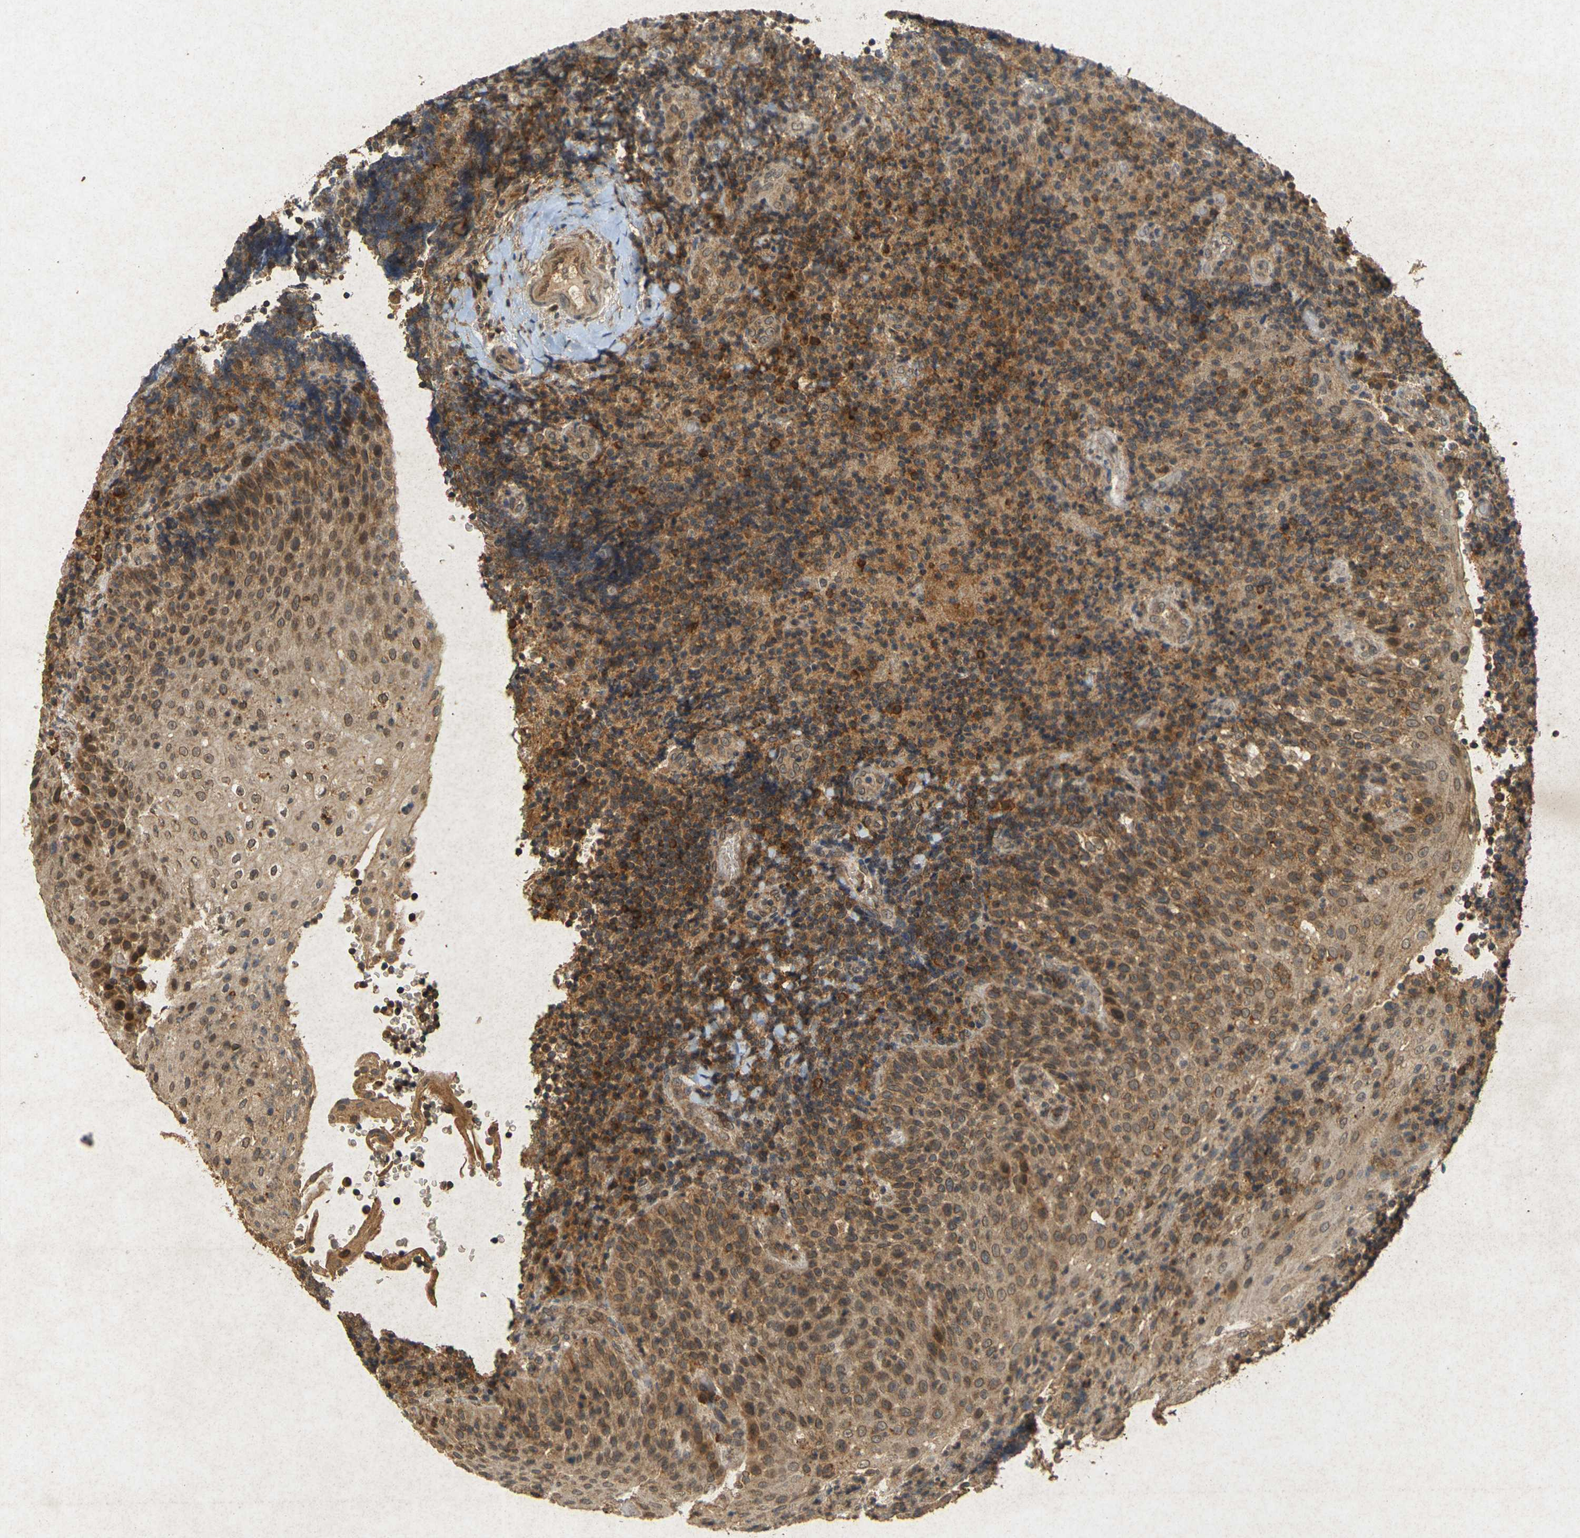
{"staining": {"intensity": "moderate", "quantity": ">75%", "location": "cytoplasmic/membranous"}, "tissue": "lymphoma", "cell_type": "Tumor cells", "image_type": "cancer", "snomed": [{"axis": "morphology", "description": "Malignant lymphoma, non-Hodgkin's type, High grade"}, {"axis": "topography", "description": "Tonsil"}], "caption": "About >75% of tumor cells in human lymphoma exhibit moderate cytoplasmic/membranous protein expression as visualized by brown immunohistochemical staining.", "gene": "ERN1", "patient": {"sex": "female", "age": 36}}